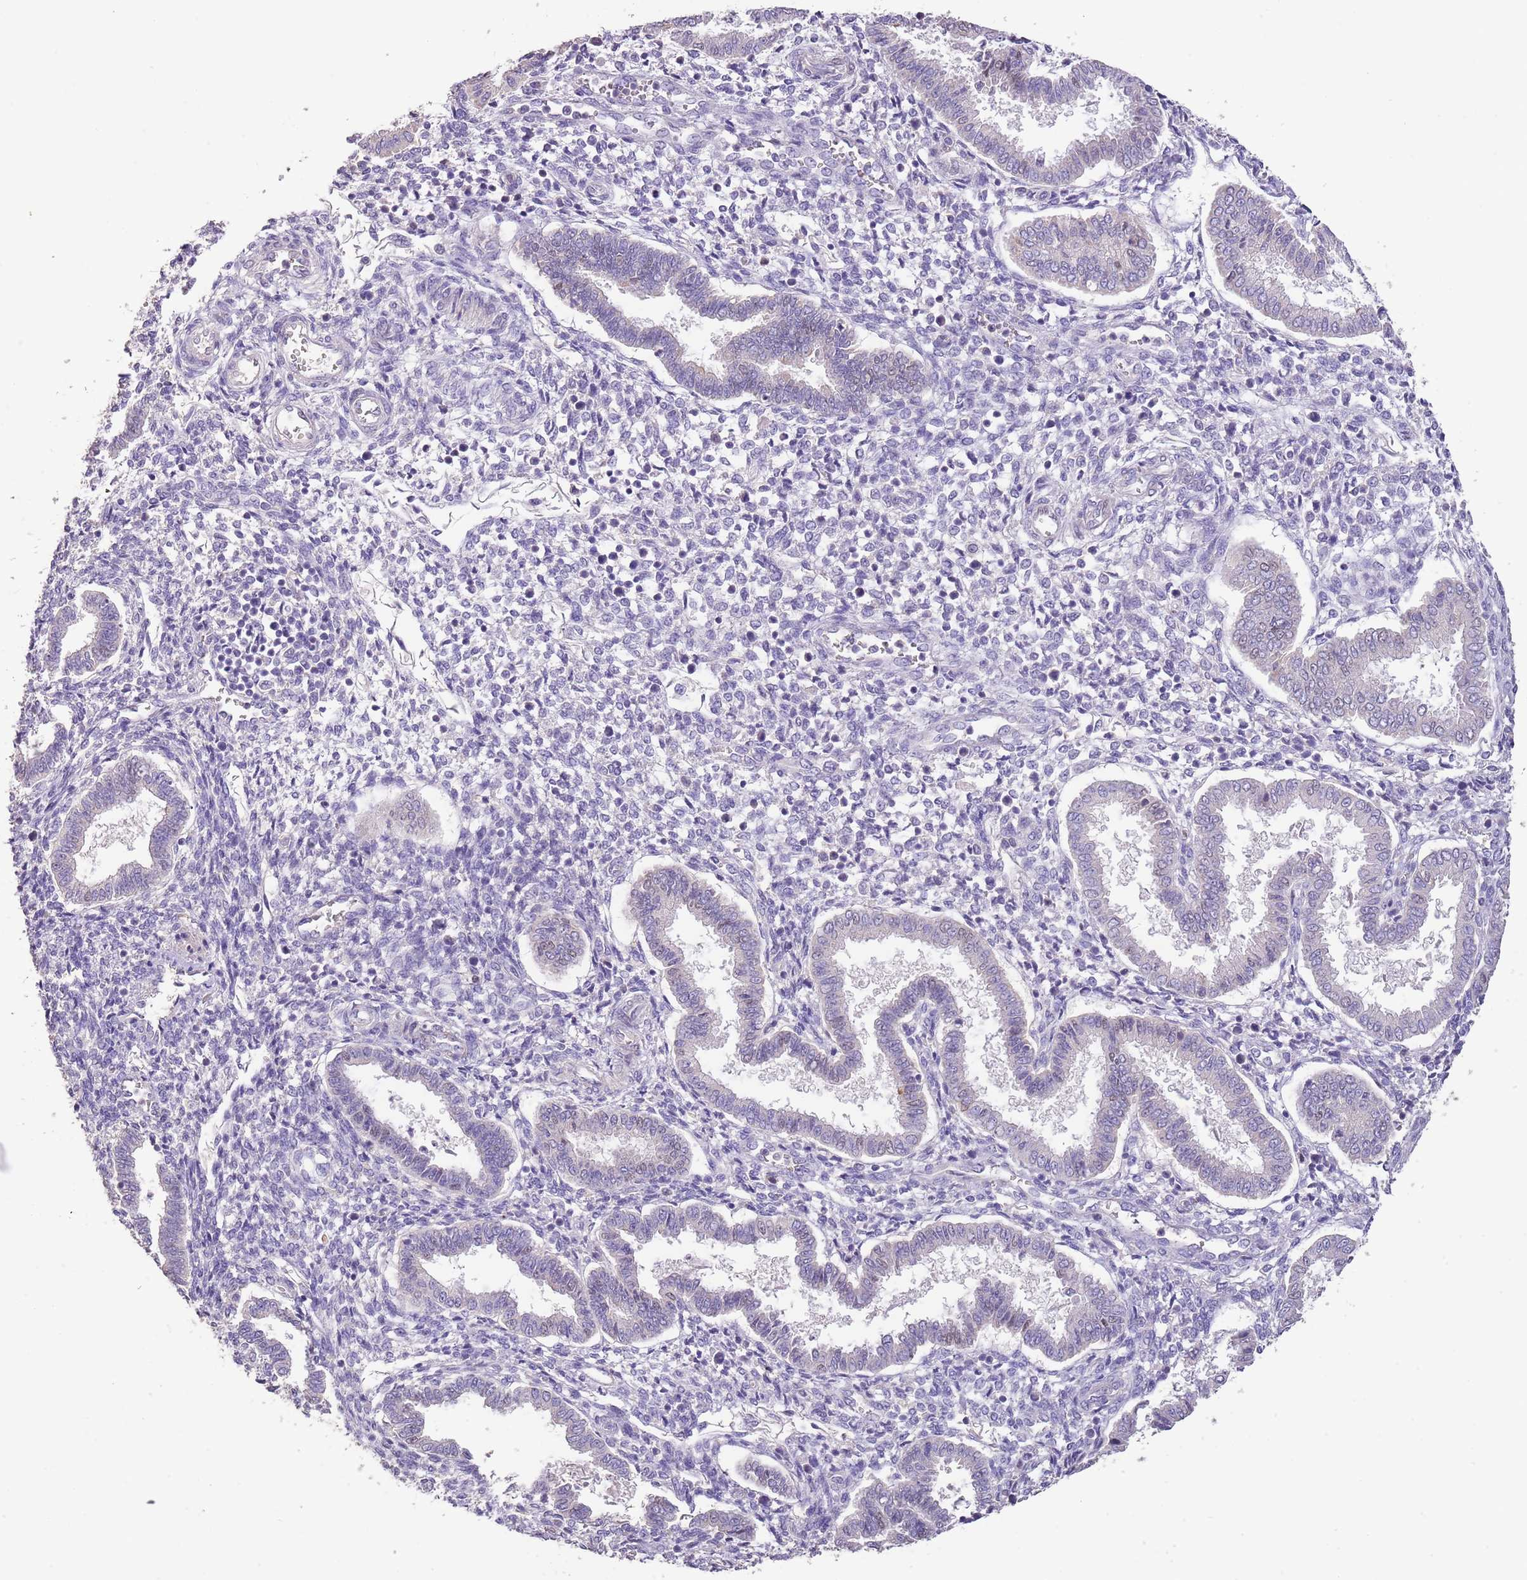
{"staining": {"intensity": "negative", "quantity": "none", "location": "none"}, "tissue": "endometrium", "cell_type": "Cells in endometrial stroma", "image_type": "normal", "snomed": [{"axis": "morphology", "description": "Normal tissue, NOS"}, {"axis": "topography", "description": "Endometrium"}], "caption": "This photomicrograph is of normal endometrium stained with immunohistochemistry (IHC) to label a protein in brown with the nuclei are counter-stained blue. There is no staining in cells in endometrial stroma.", "gene": "ZNF658", "patient": {"sex": "female", "age": 24}}